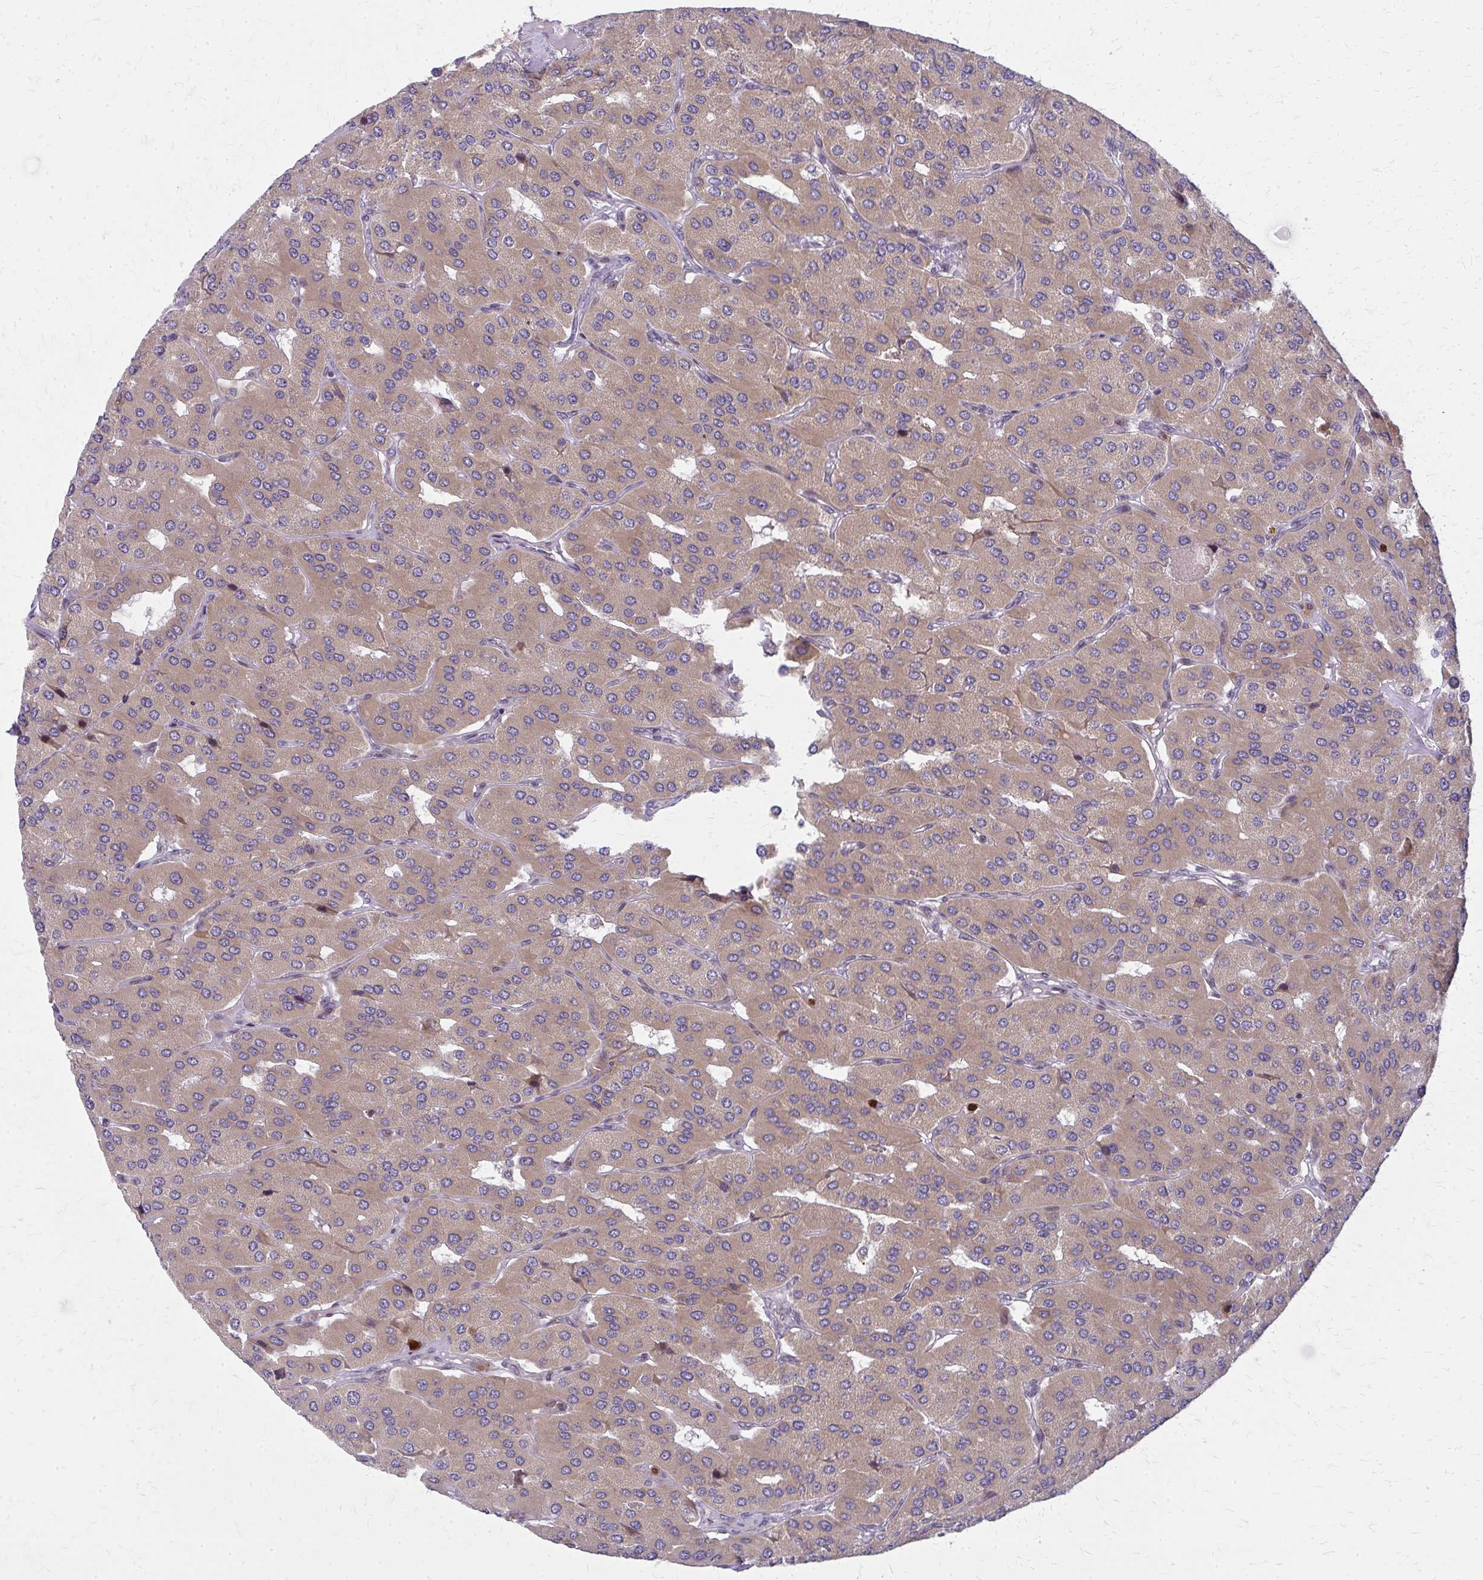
{"staining": {"intensity": "moderate", "quantity": ">75%", "location": "cytoplasmic/membranous"}, "tissue": "parathyroid gland", "cell_type": "Glandular cells", "image_type": "normal", "snomed": [{"axis": "morphology", "description": "Normal tissue, NOS"}, {"axis": "morphology", "description": "Adenoma, NOS"}, {"axis": "topography", "description": "Parathyroid gland"}], "caption": "Protein analysis of unremarkable parathyroid gland reveals moderate cytoplasmic/membranous staining in about >75% of glandular cells.", "gene": "MCCC1", "patient": {"sex": "female", "age": 86}}